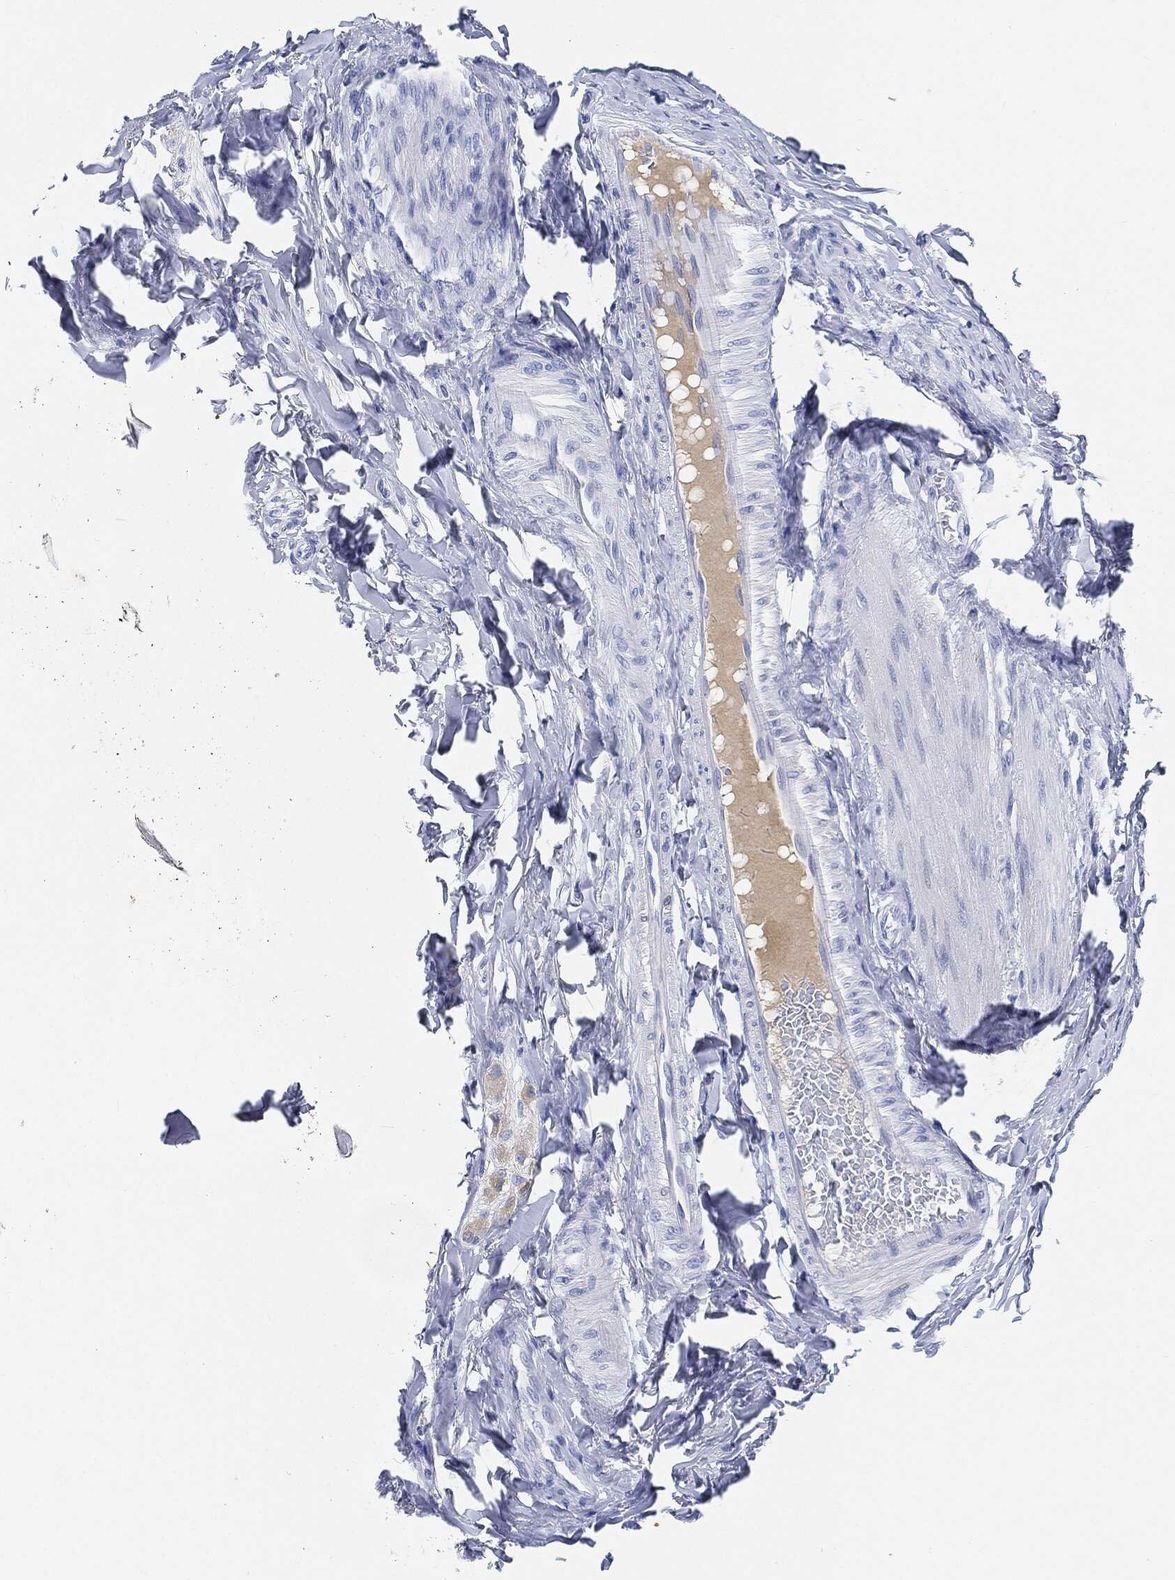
{"staining": {"intensity": "negative", "quantity": "none", "location": "none"}, "tissue": "colon", "cell_type": "Endothelial cells", "image_type": "normal", "snomed": [{"axis": "morphology", "description": "Normal tissue, NOS"}, {"axis": "topography", "description": "Colon"}], "caption": "Benign colon was stained to show a protein in brown. There is no significant positivity in endothelial cells. (Stains: DAB (3,3'-diaminobenzidine) IHC with hematoxylin counter stain, Microscopy: brightfield microscopy at high magnification).", "gene": "IGLV6", "patient": {"sex": "female", "age": 65}}